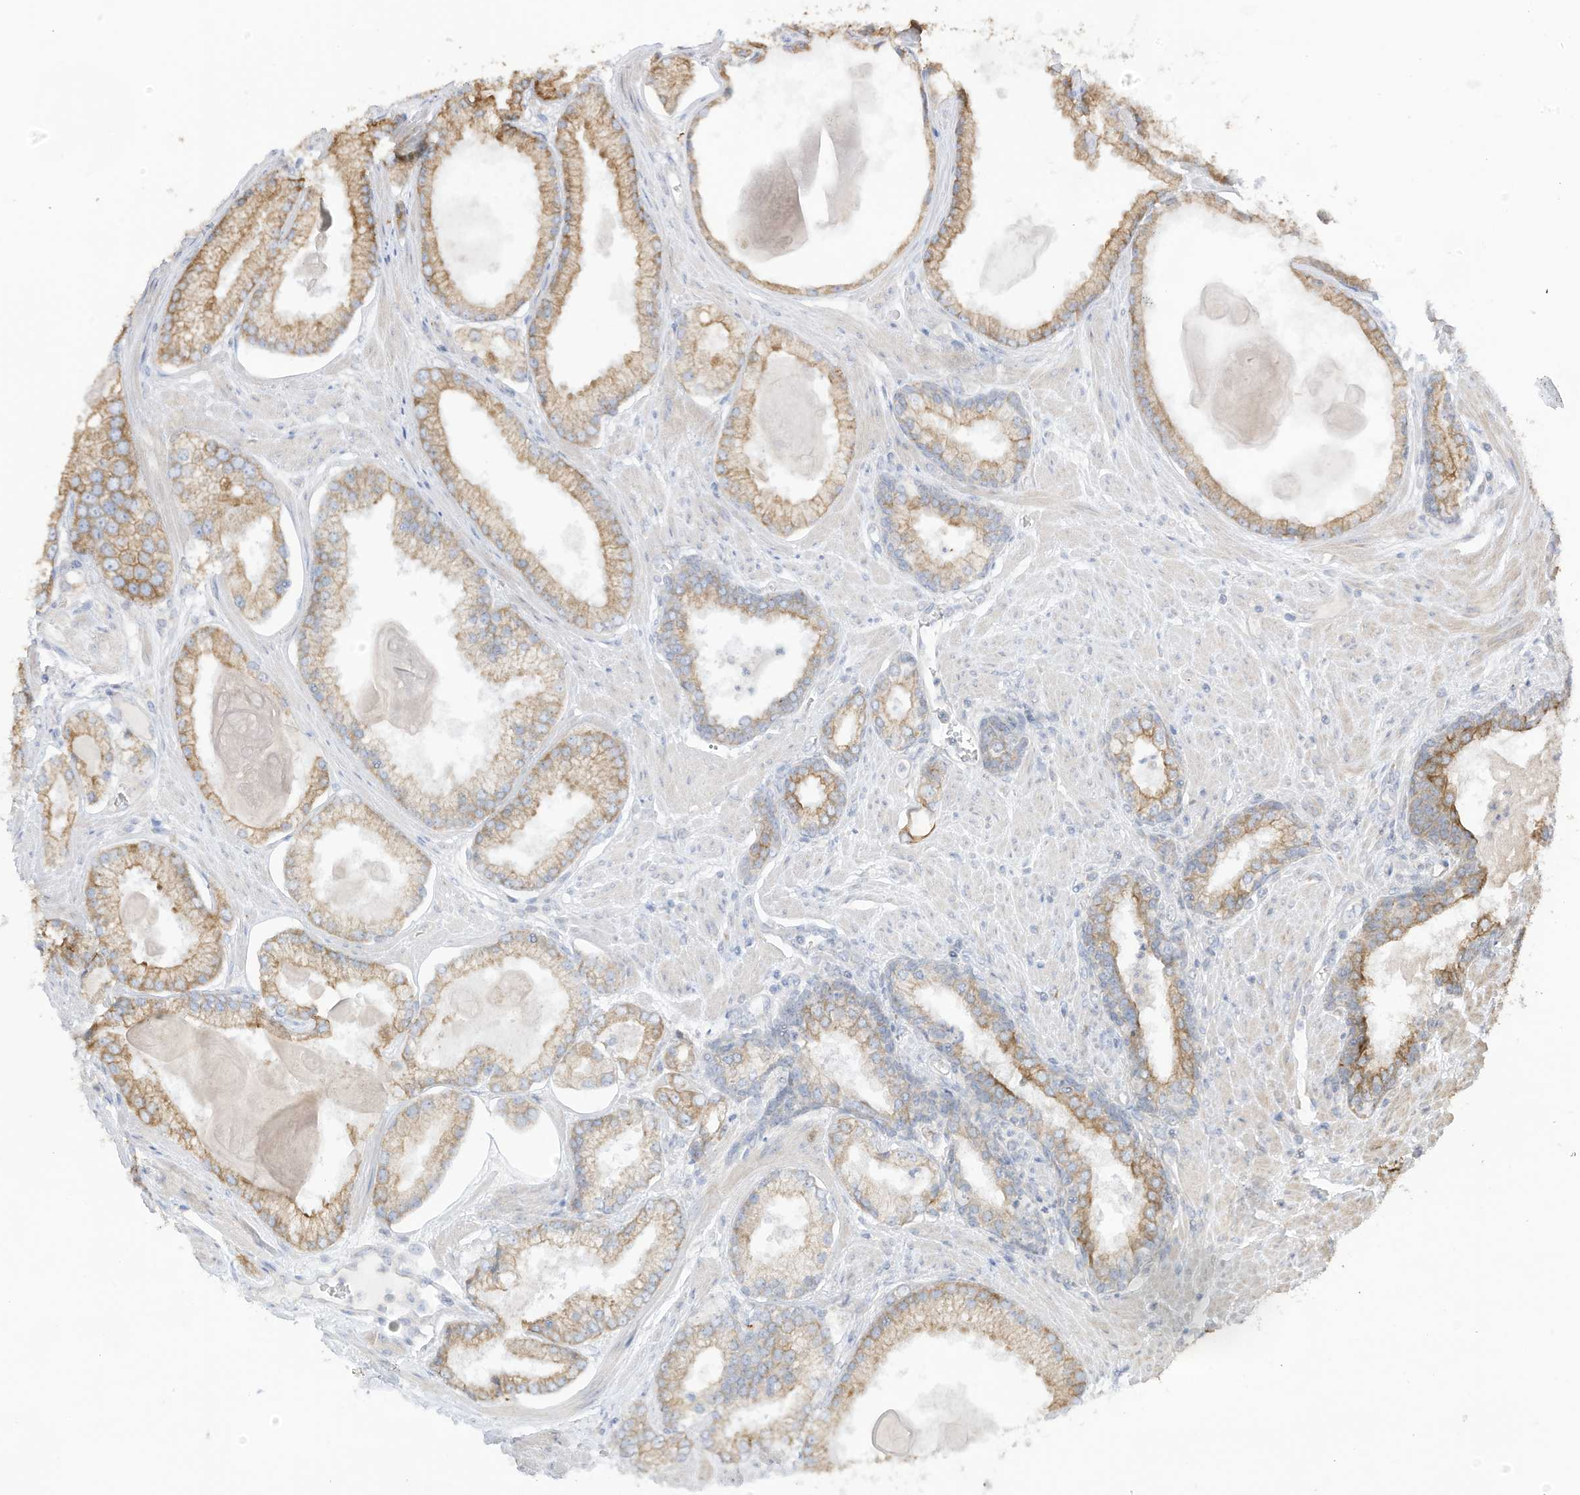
{"staining": {"intensity": "moderate", "quantity": ">75%", "location": "cytoplasmic/membranous"}, "tissue": "prostate cancer", "cell_type": "Tumor cells", "image_type": "cancer", "snomed": [{"axis": "morphology", "description": "Adenocarcinoma, Low grade"}, {"axis": "topography", "description": "Prostate"}], "caption": "Immunohistochemical staining of prostate adenocarcinoma (low-grade) displays medium levels of moderate cytoplasmic/membranous staining in approximately >75% of tumor cells. Nuclei are stained in blue.", "gene": "CGAS", "patient": {"sex": "male", "age": 54}}